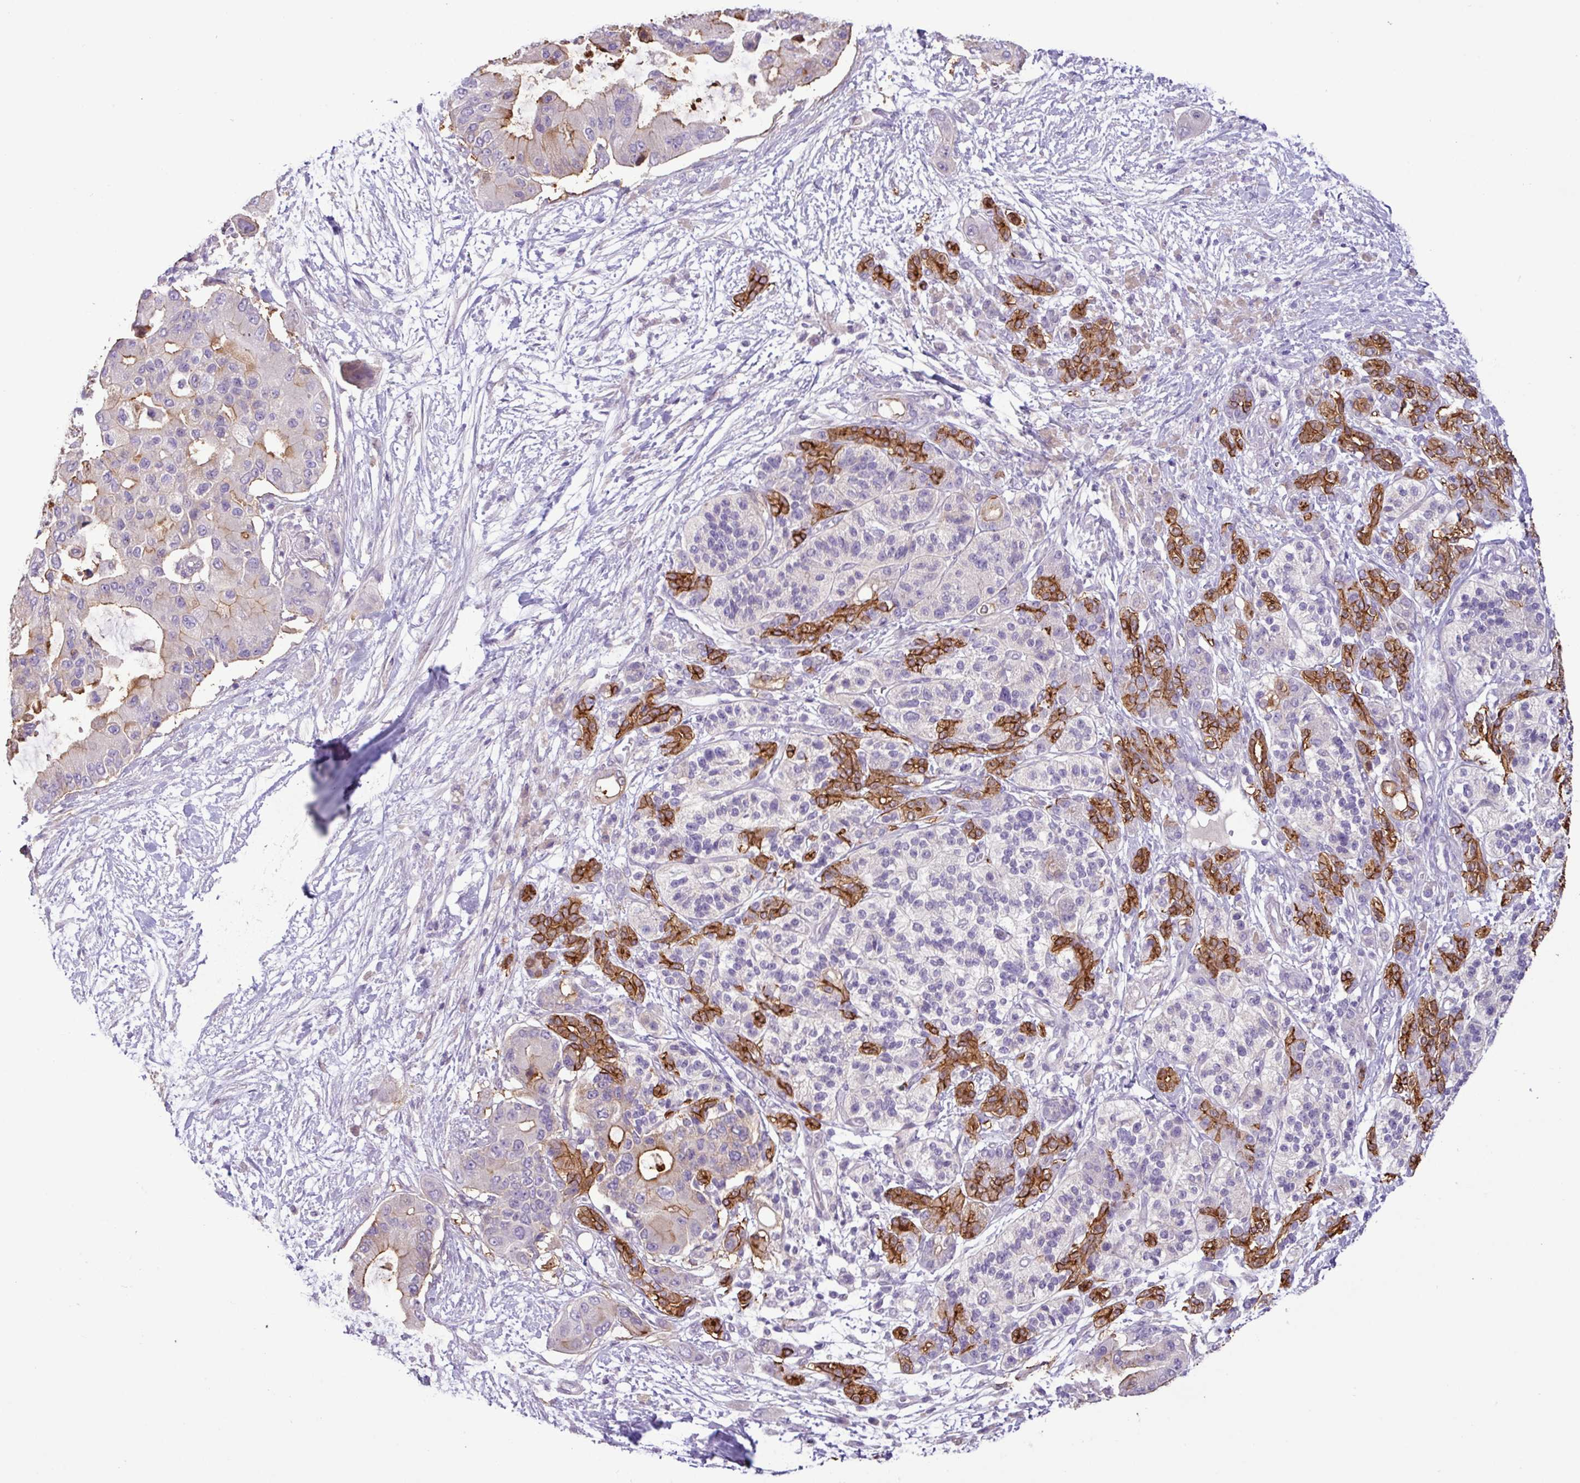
{"staining": {"intensity": "moderate", "quantity": "25%-75%", "location": "cytoplasmic/membranous"}, "tissue": "pancreatic cancer", "cell_type": "Tumor cells", "image_type": "cancer", "snomed": [{"axis": "morphology", "description": "Adenocarcinoma, NOS"}, {"axis": "topography", "description": "Pancreas"}], "caption": "Tumor cells display moderate cytoplasmic/membranous positivity in about 25%-75% of cells in pancreatic adenocarcinoma. The protein is stained brown, and the nuclei are stained in blue (DAB (3,3'-diaminobenzidine) IHC with brightfield microscopy, high magnification).", "gene": "PNLDC1", "patient": {"sex": "male", "age": 57}}